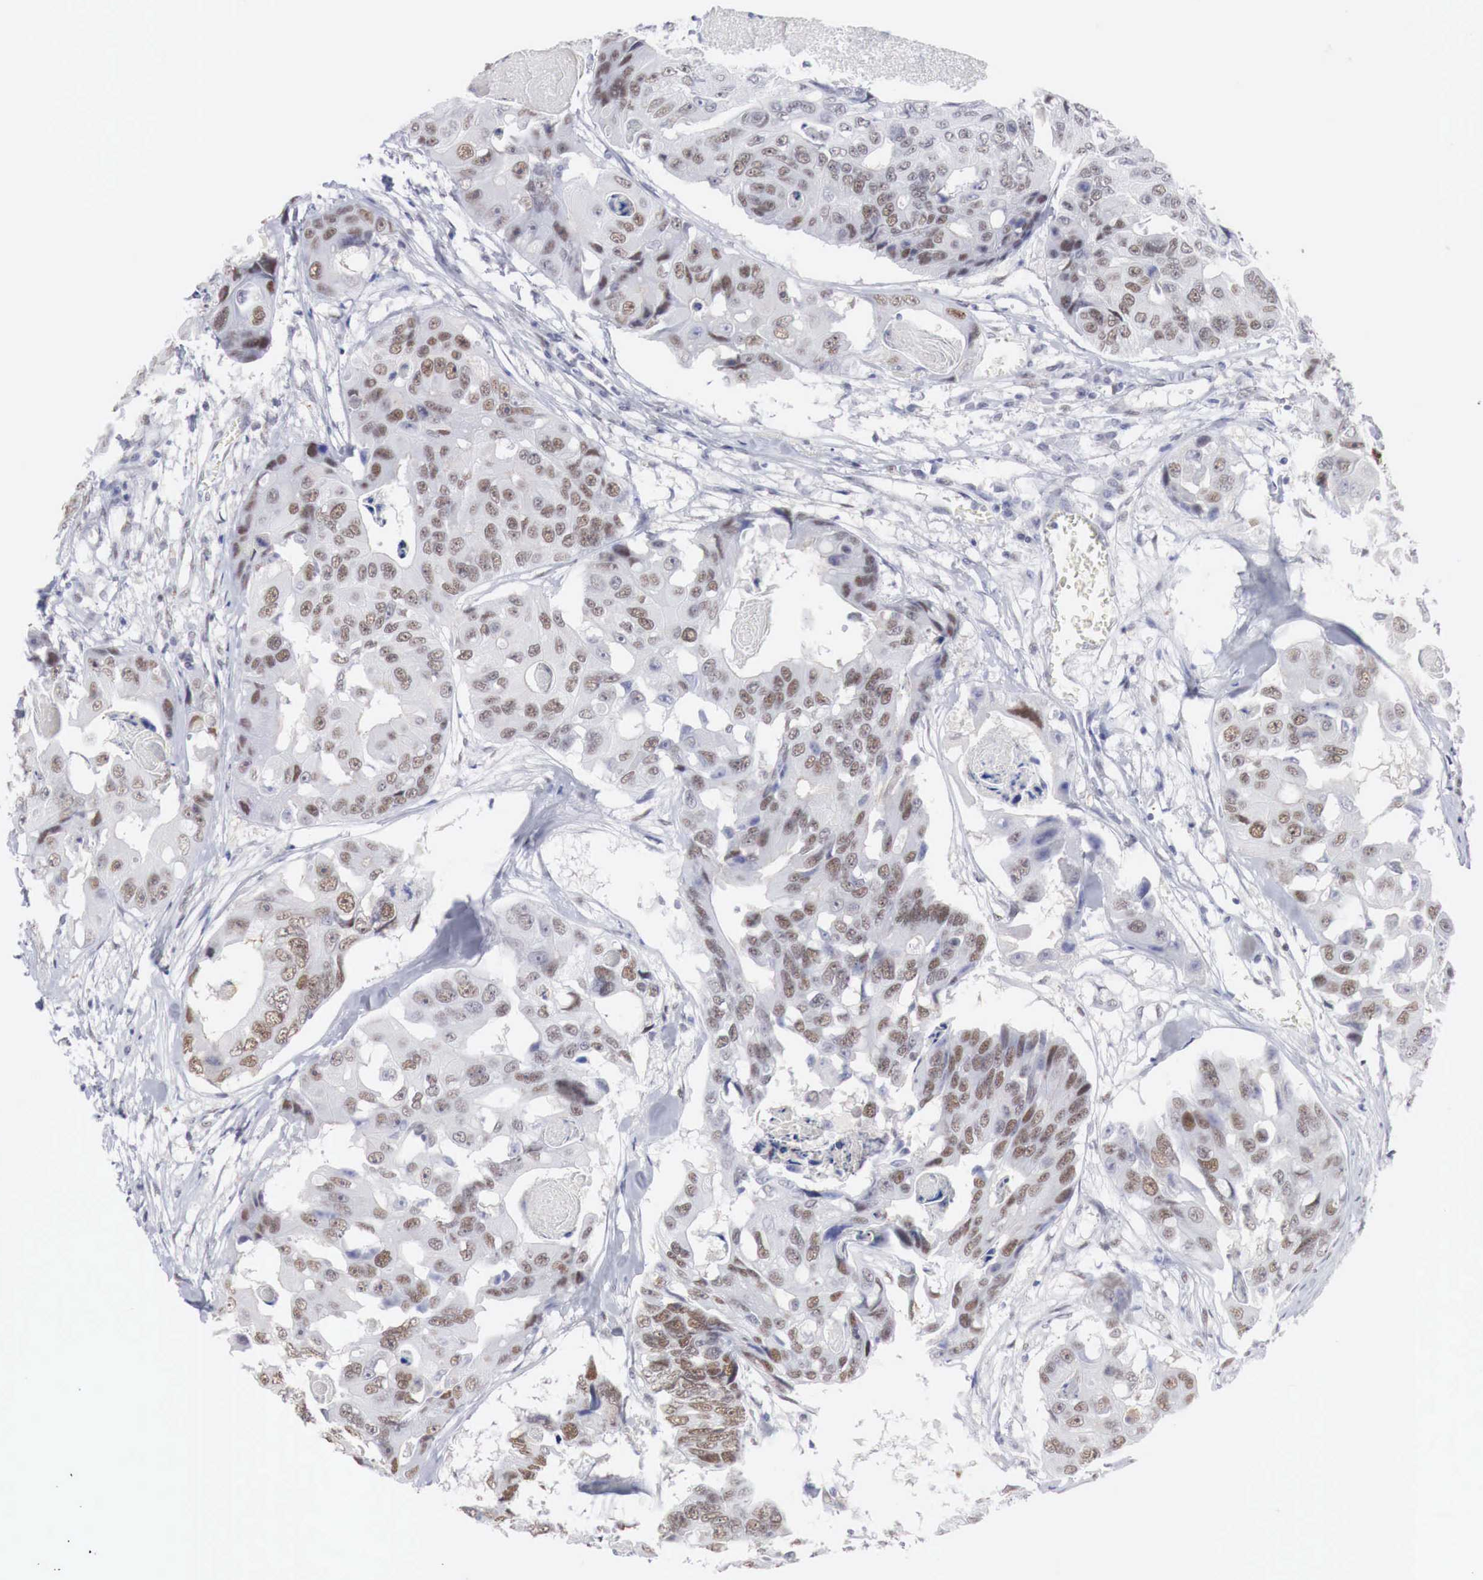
{"staining": {"intensity": "moderate", "quantity": ">75%", "location": "nuclear"}, "tissue": "colorectal cancer", "cell_type": "Tumor cells", "image_type": "cancer", "snomed": [{"axis": "morphology", "description": "Adenocarcinoma, NOS"}, {"axis": "topography", "description": "Colon"}], "caption": "Tumor cells reveal moderate nuclear positivity in about >75% of cells in colorectal adenocarcinoma.", "gene": "FOXP2", "patient": {"sex": "female", "age": 86}}